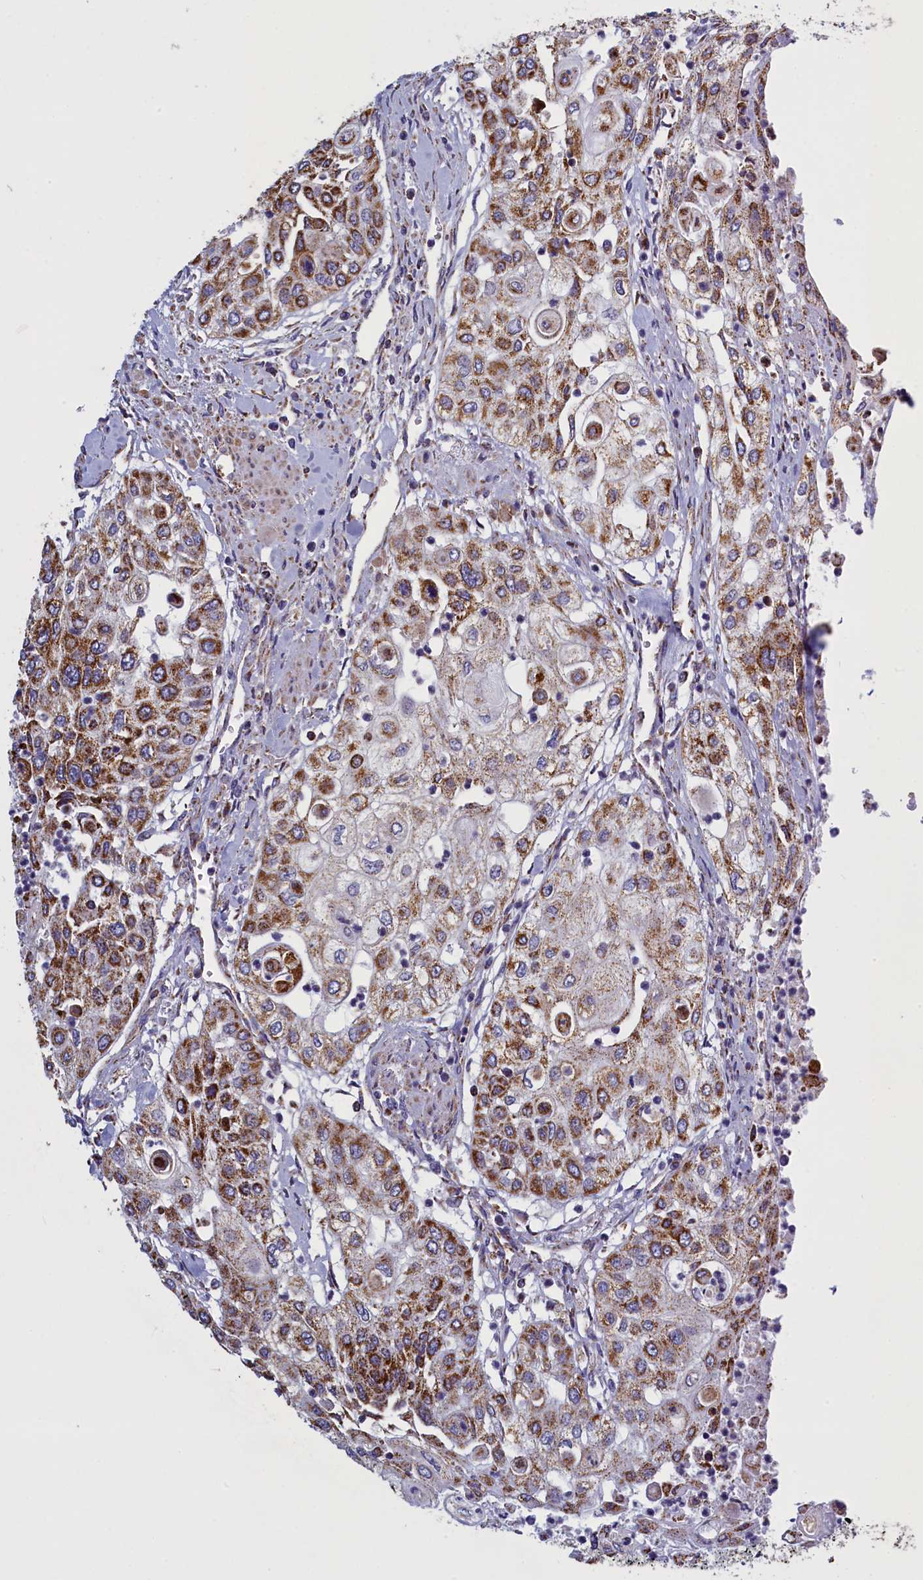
{"staining": {"intensity": "moderate", "quantity": ">75%", "location": "cytoplasmic/membranous"}, "tissue": "urothelial cancer", "cell_type": "Tumor cells", "image_type": "cancer", "snomed": [{"axis": "morphology", "description": "Urothelial carcinoma, High grade"}, {"axis": "topography", "description": "Urinary bladder"}], "caption": "A photomicrograph of human high-grade urothelial carcinoma stained for a protein demonstrates moderate cytoplasmic/membranous brown staining in tumor cells. The staining is performed using DAB (3,3'-diaminobenzidine) brown chromogen to label protein expression. The nuclei are counter-stained blue using hematoxylin.", "gene": "IFT122", "patient": {"sex": "female", "age": 79}}